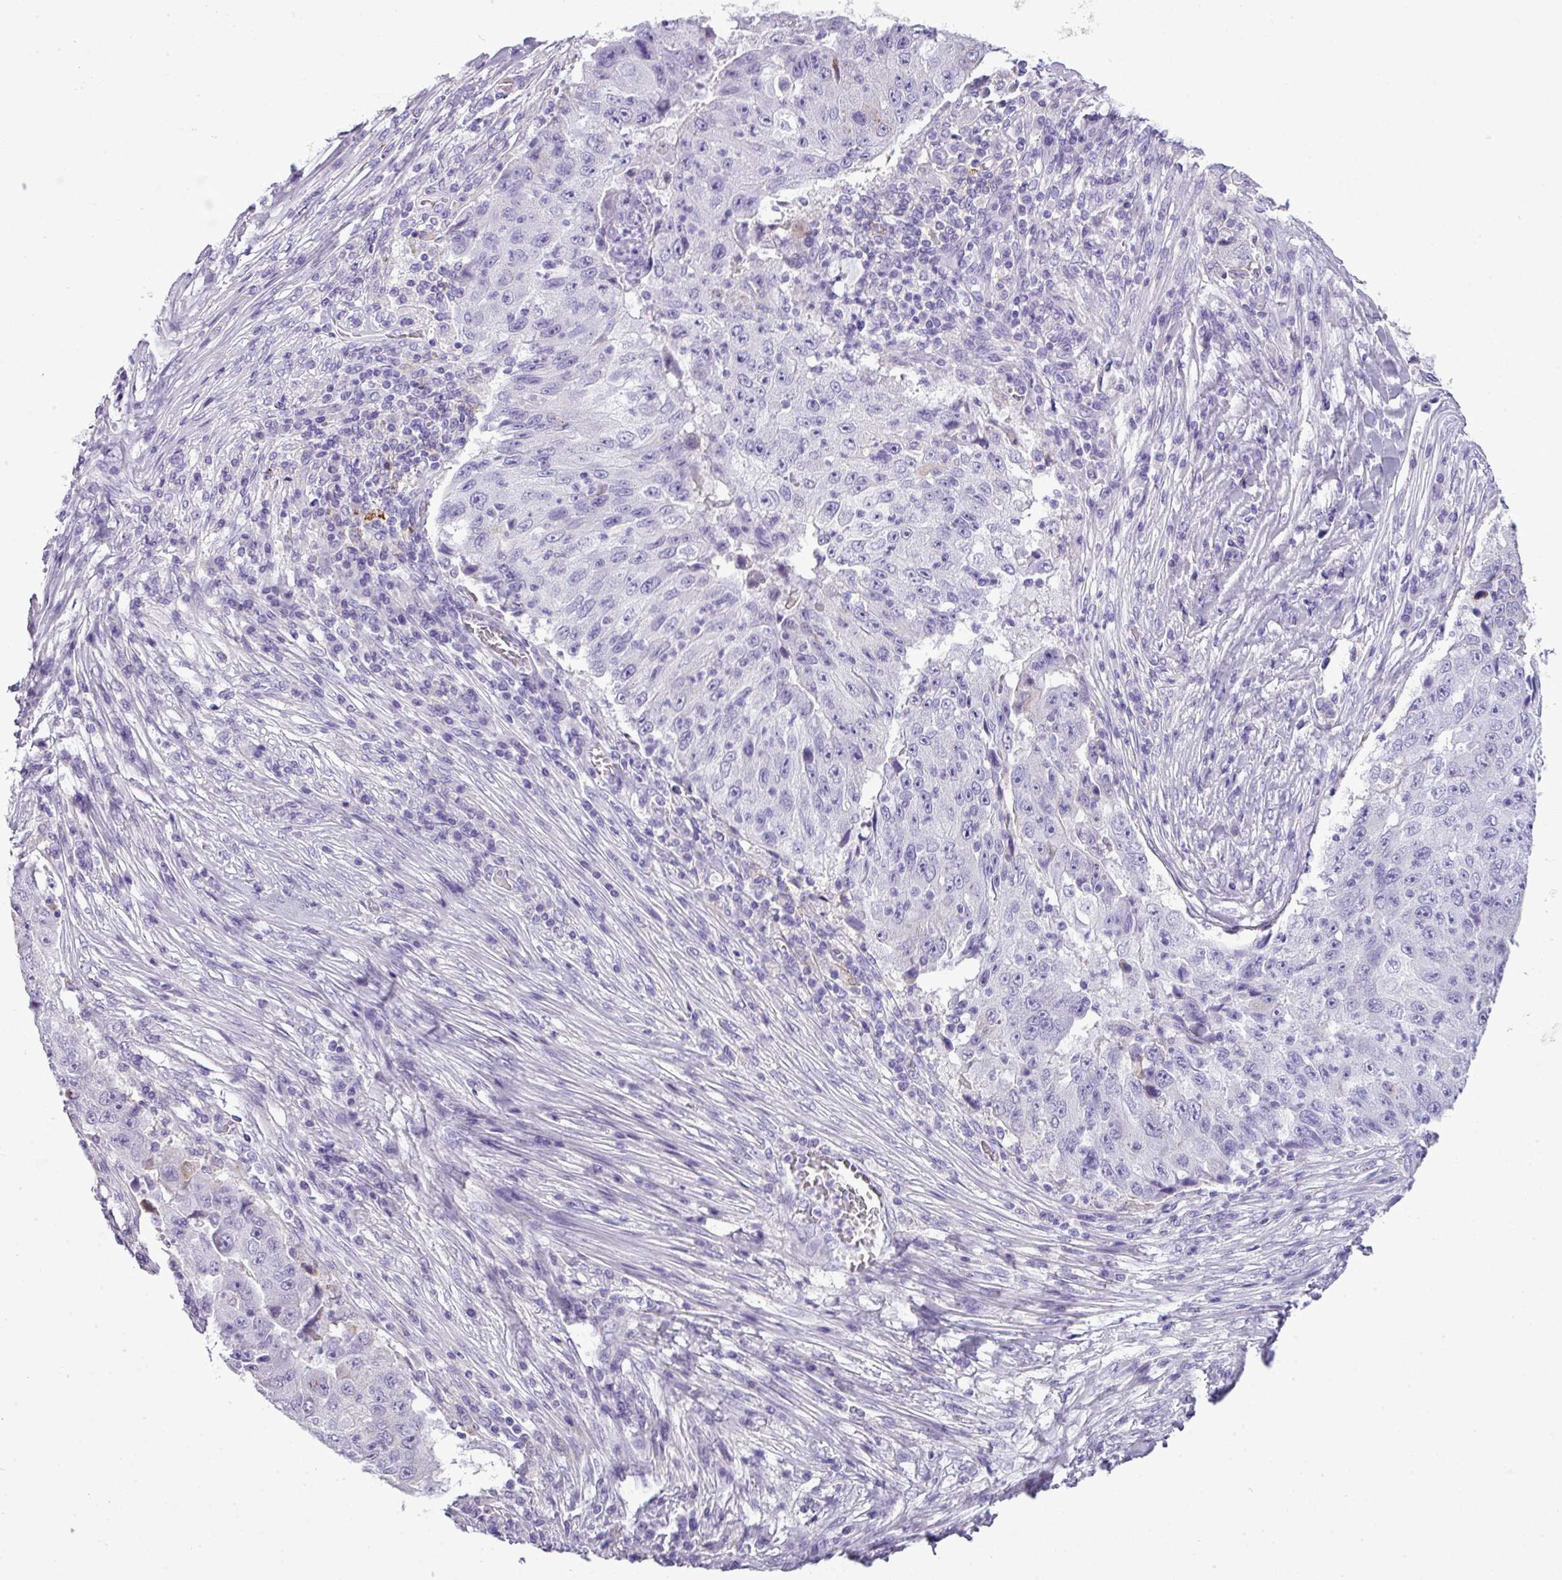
{"staining": {"intensity": "negative", "quantity": "none", "location": "none"}, "tissue": "lung cancer", "cell_type": "Tumor cells", "image_type": "cancer", "snomed": [{"axis": "morphology", "description": "Squamous cell carcinoma, NOS"}, {"axis": "topography", "description": "Lung"}], "caption": "Immunohistochemical staining of human squamous cell carcinoma (lung) exhibits no significant expression in tumor cells.", "gene": "RBMXL2", "patient": {"sex": "male", "age": 64}}